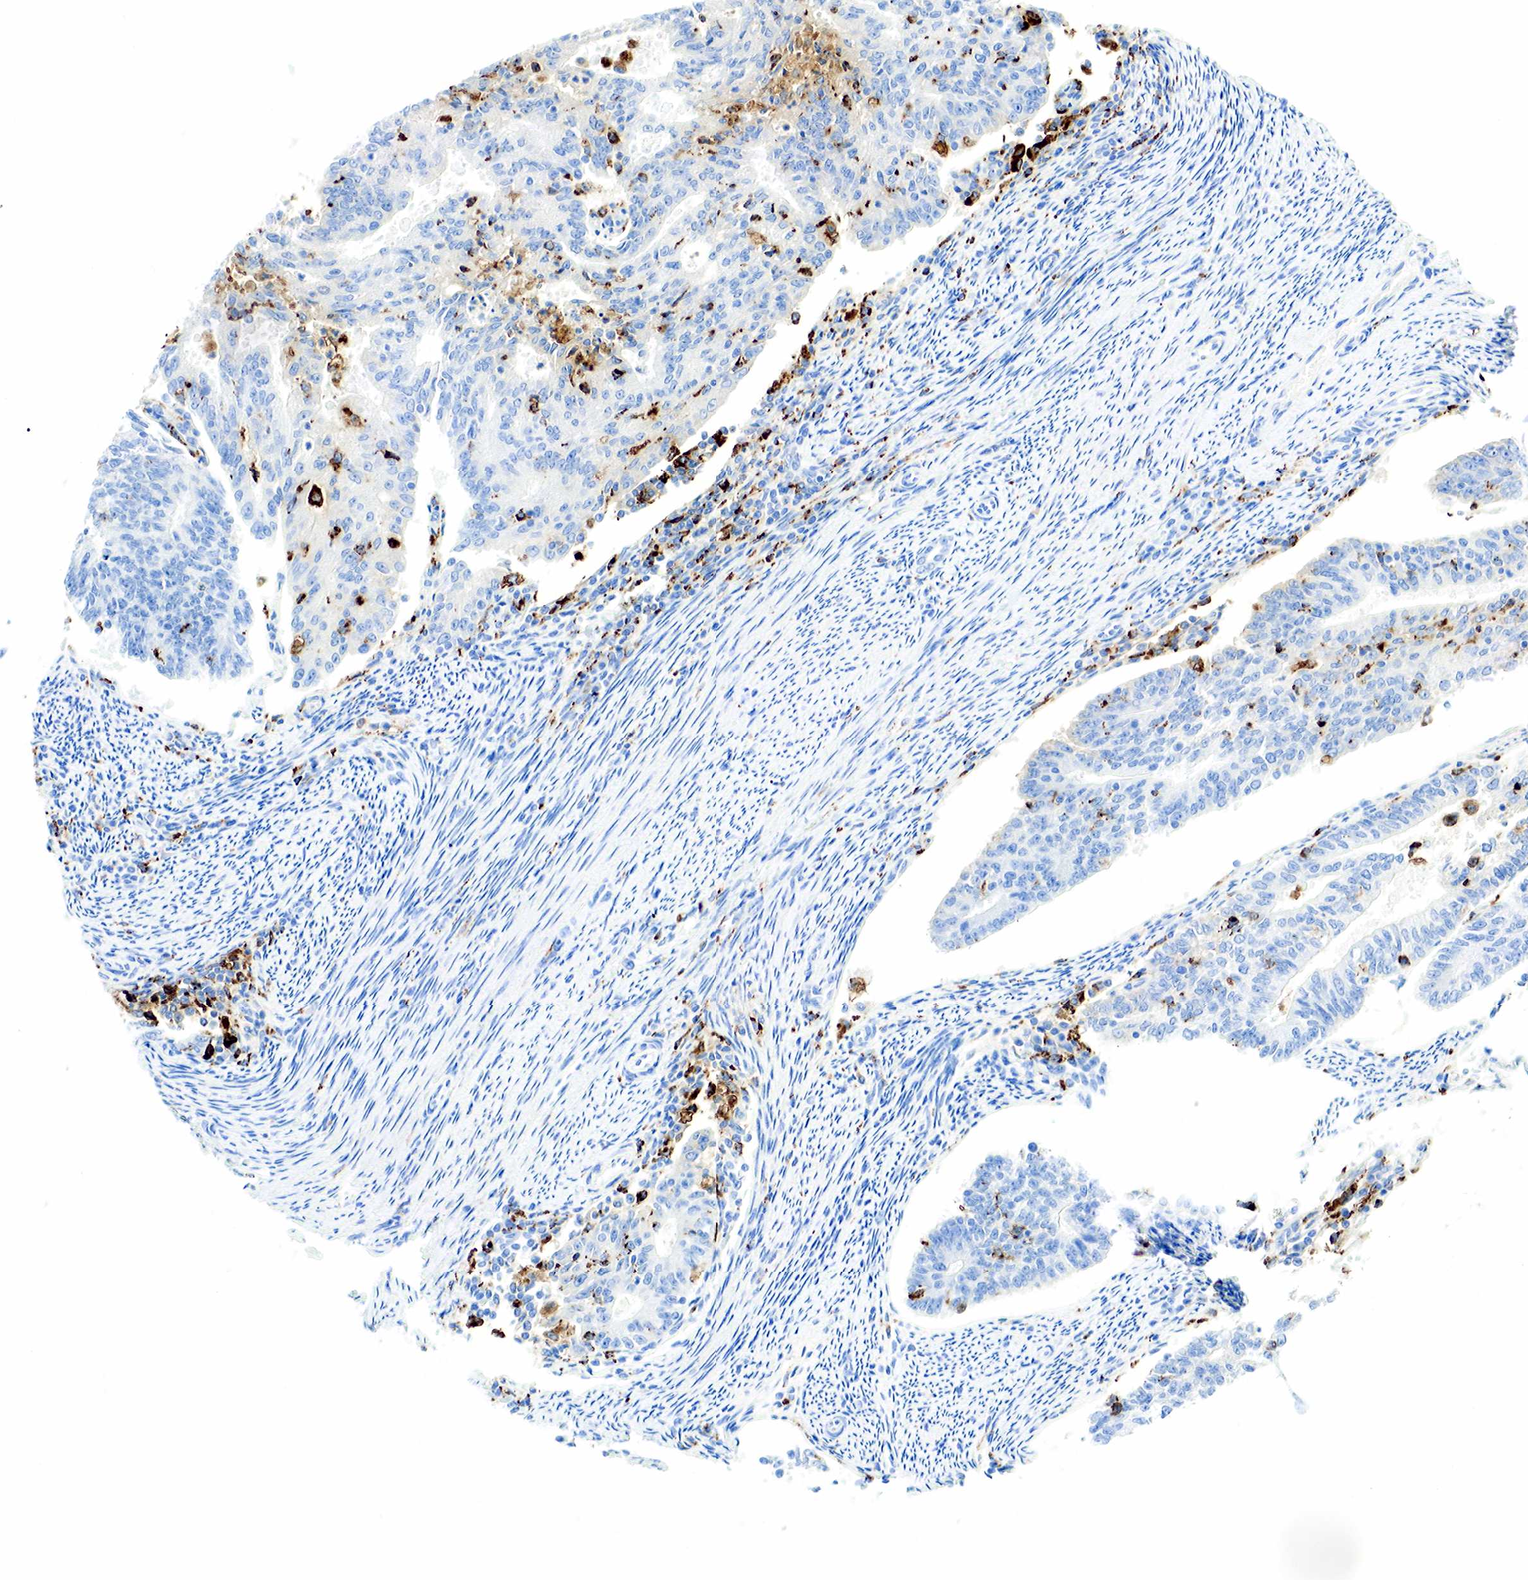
{"staining": {"intensity": "weak", "quantity": "<25%", "location": "cytoplasmic/membranous"}, "tissue": "endometrial cancer", "cell_type": "Tumor cells", "image_type": "cancer", "snomed": [{"axis": "morphology", "description": "Adenocarcinoma, NOS"}, {"axis": "topography", "description": "Endometrium"}], "caption": "This is a photomicrograph of immunohistochemistry (IHC) staining of adenocarcinoma (endometrial), which shows no positivity in tumor cells. (DAB immunohistochemistry (IHC) visualized using brightfield microscopy, high magnification).", "gene": "CD68", "patient": {"sex": "female", "age": 56}}